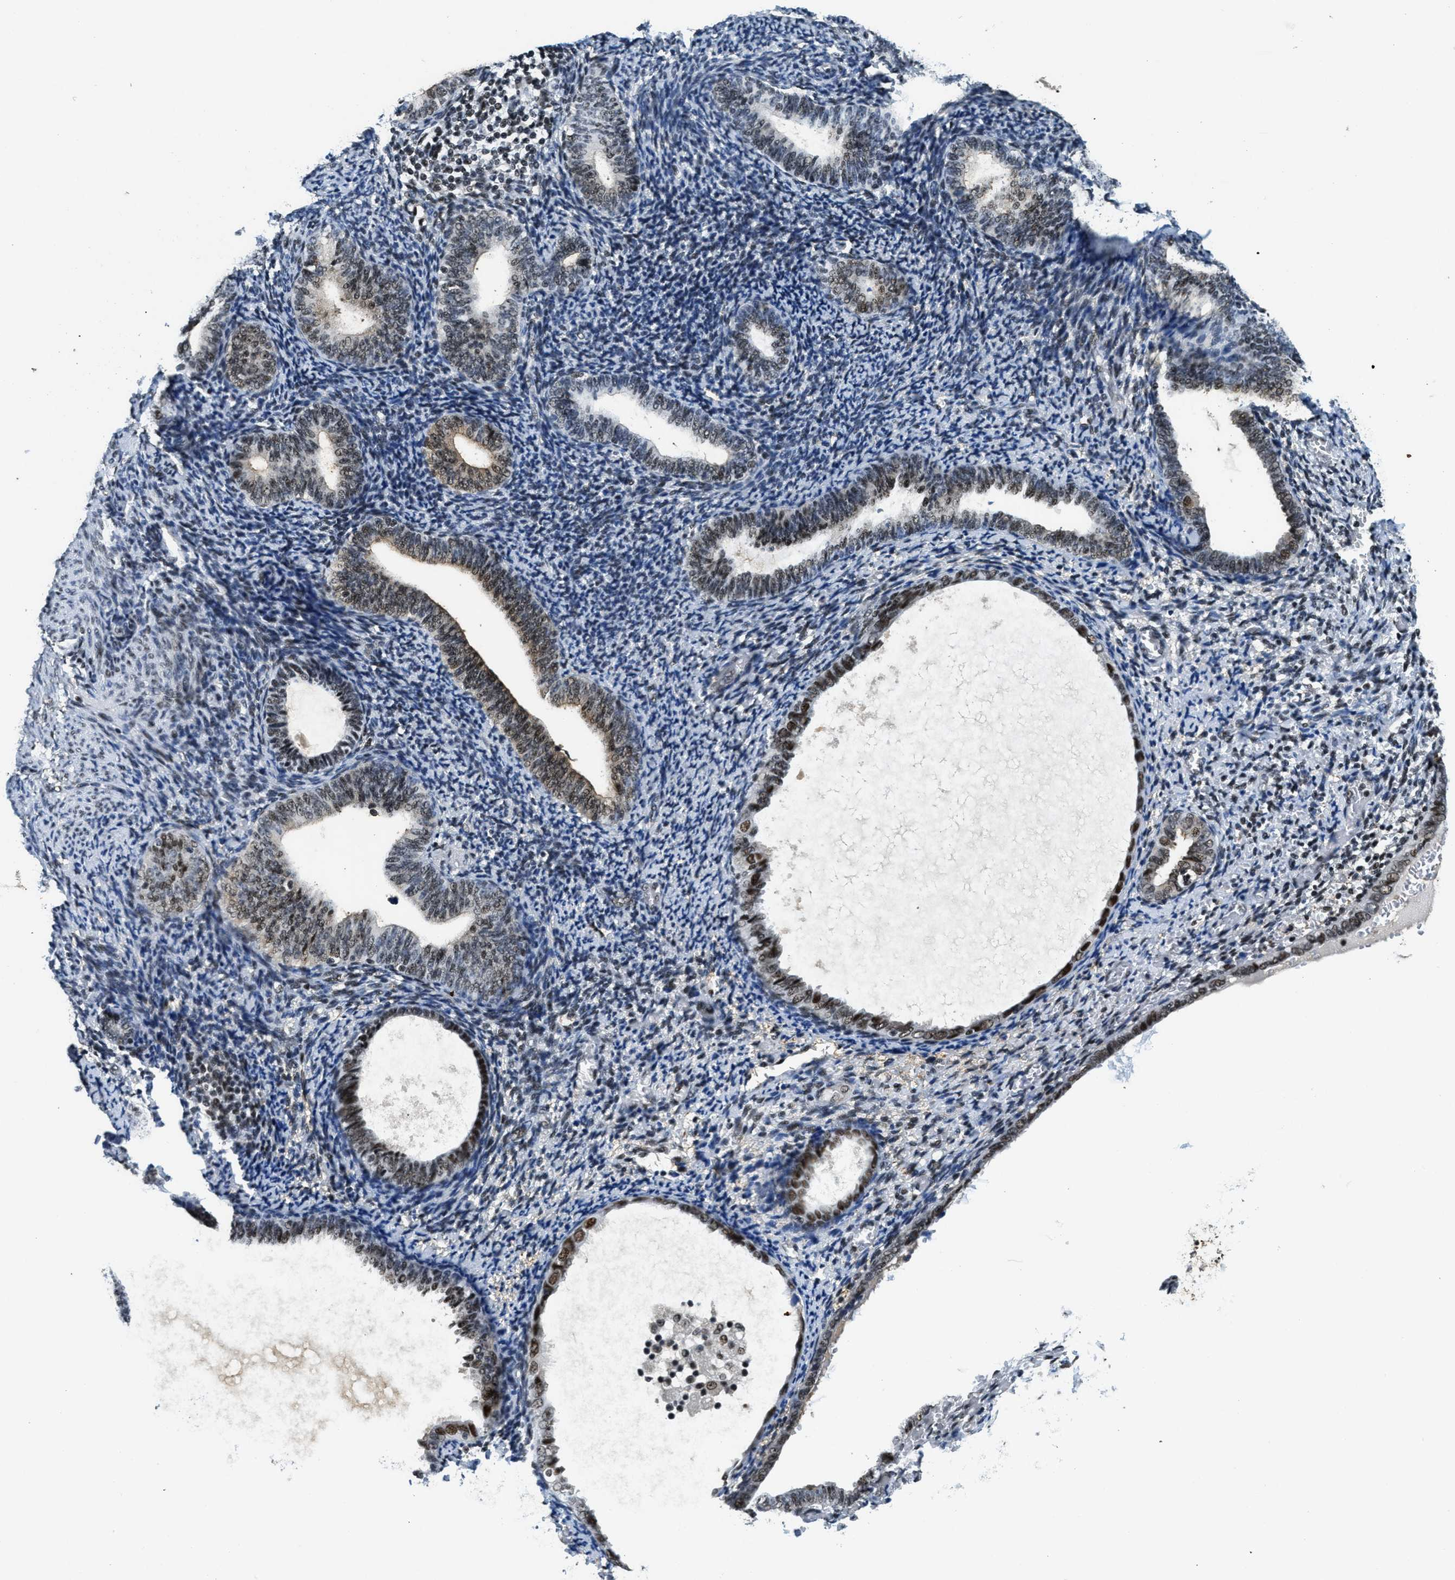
{"staining": {"intensity": "moderate", "quantity": "<25%", "location": "nuclear"}, "tissue": "endometrium", "cell_type": "Cells in endometrial stroma", "image_type": "normal", "snomed": [{"axis": "morphology", "description": "Normal tissue, NOS"}, {"axis": "topography", "description": "Endometrium"}], "caption": "Immunohistochemistry (IHC) of unremarkable endometrium shows low levels of moderate nuclear positivity in about <25% of cells in endometrial stroma. The staining was performed using DAB (3,3'-diaminobenzidine), with brown indicating positive protein expression. Nuclei are stained blue with hematoxylin.", "gene": "SSB", "patient": {"sex": "female", "age": 66}}